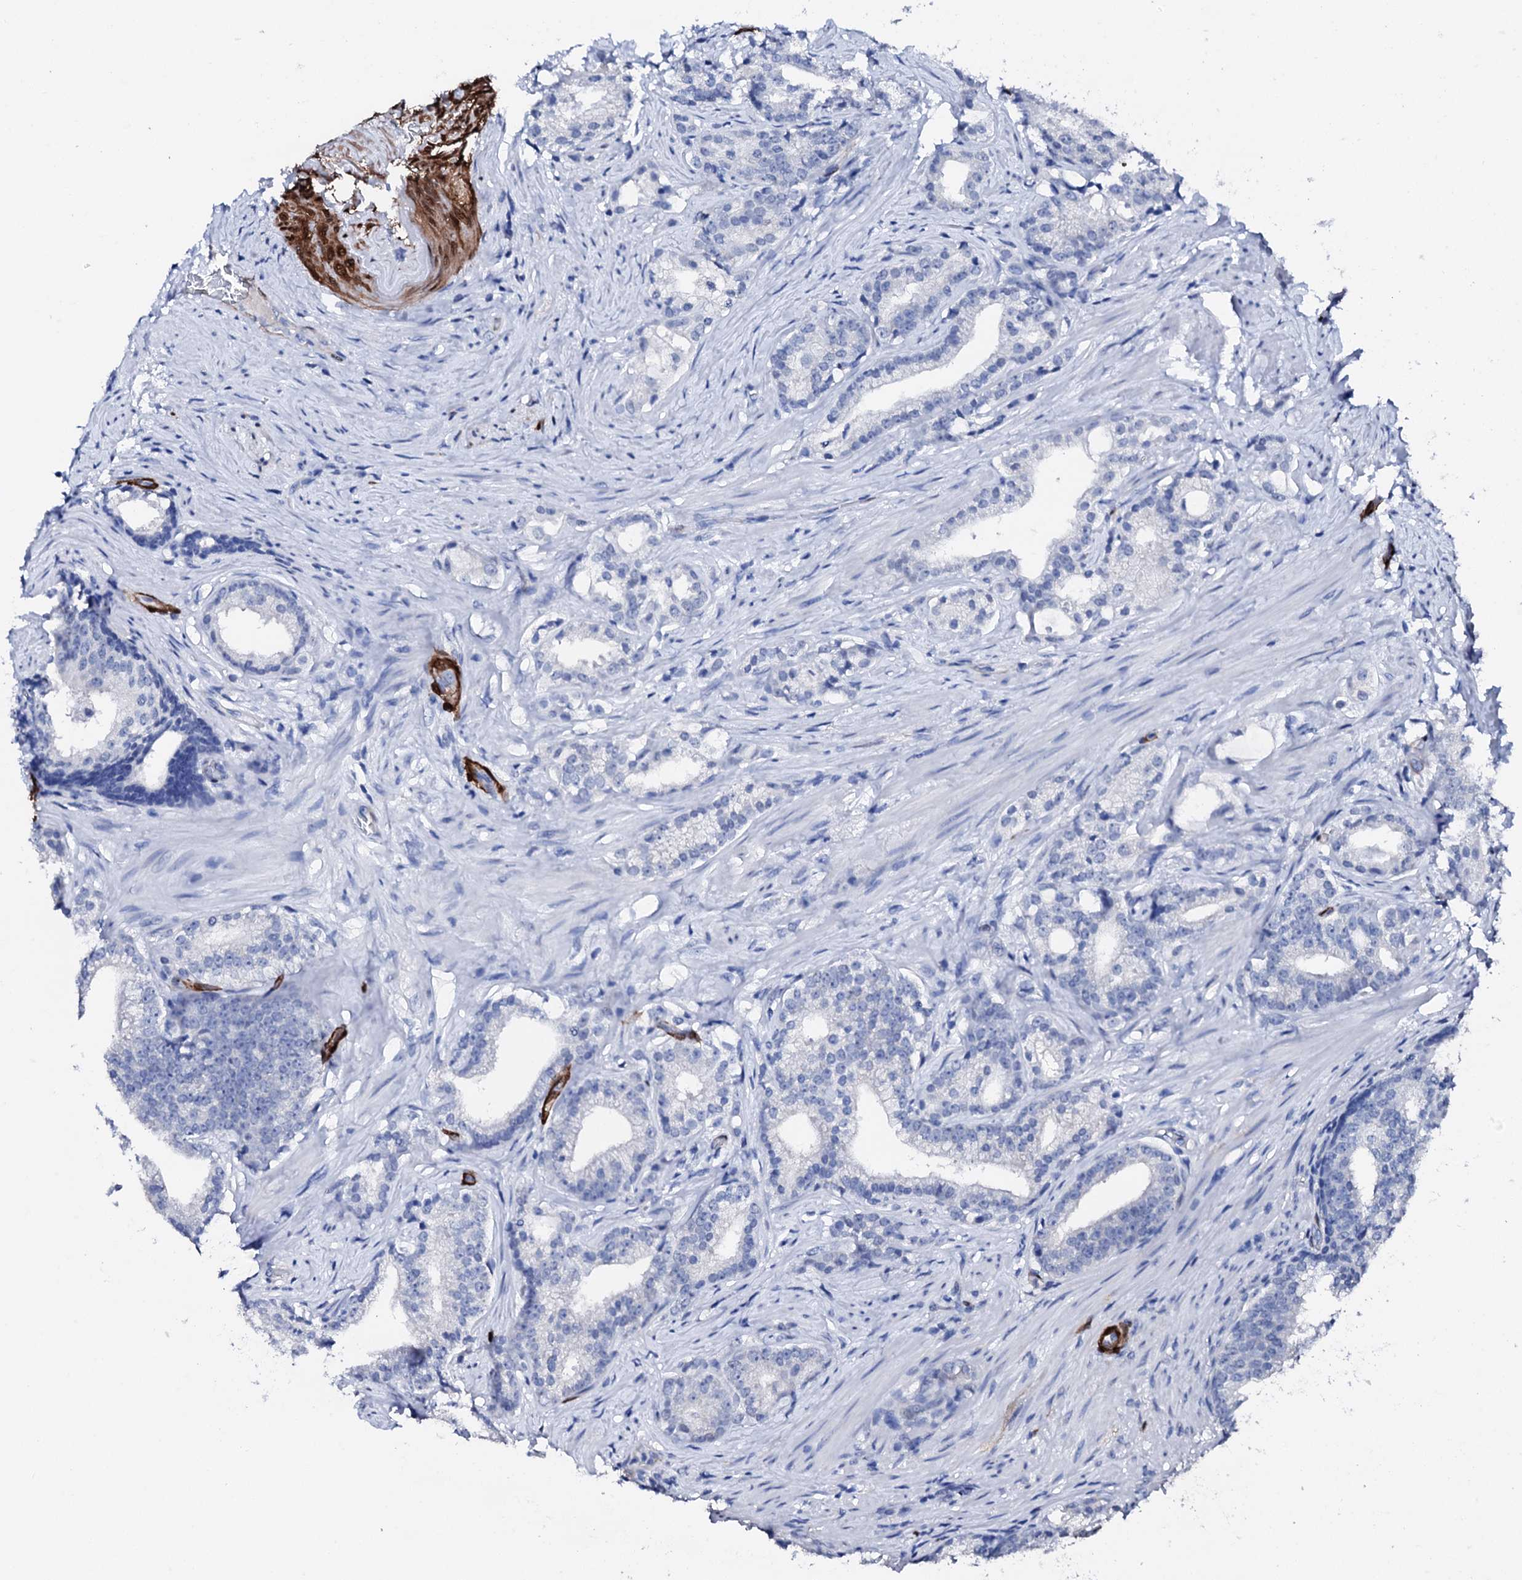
{"staining": {"intensity": "negative", "quantity": "none", "location": "none"}, "tissue": "prostate cancer", "cell_type": "Tumor cells", "image_type": "cancer", "snomed": [{"axis": "morphology", "description": "Adenocarcinoma, Low grade"}, {"axis": "topography", "description": "Prostate"}], "caption": "Prostate cancer was stained to show a protein in brown. There is no significant expression in tumor cells. Nuclei are stained in blue.", "gene": "NRIP2", "patient": {"sex": "male", "age": 71}}